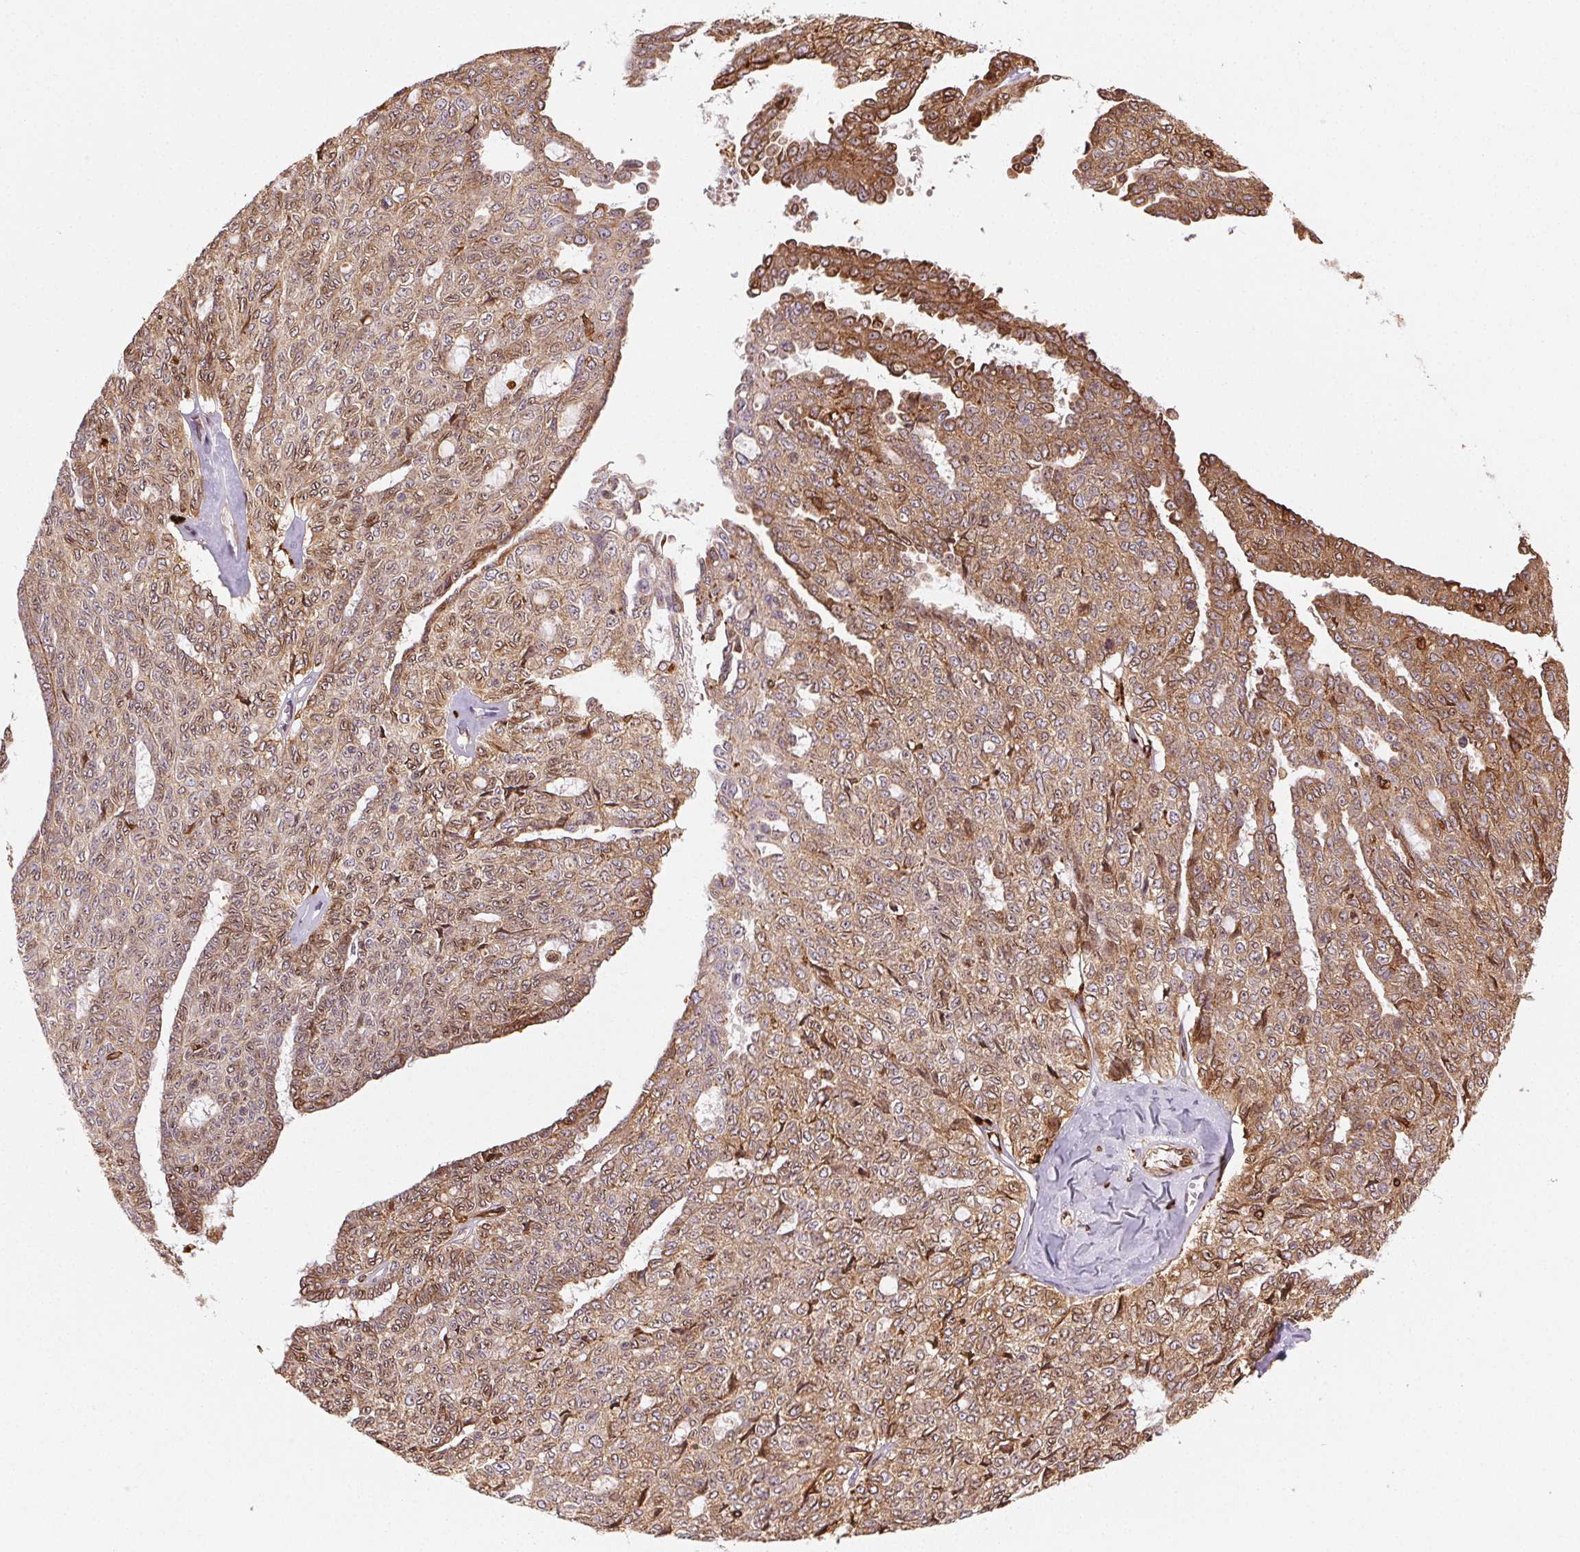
{"staining": {"intensity": "moderate", "quantity": ">75%", "location": "cytoplasmic/membranous"}, "tissue": "ovarian cancer", "cell_type": "Tumor cells", "image_type": "cancer", "snomed": [{"axis": "morphology", "description": "Cystadenocarcinoma, serous, NOS"}, {"axis": "topography", "description": "Ovary"}], "caption": "This image shows immunohistochemistry staining of human ovarian cancer, with medium moderate cytoplasmic/membranous positivity in approximately >75% of tumor cells.", "gene": "RNASET2", "patient": {"sex": "female", "age": 71}}